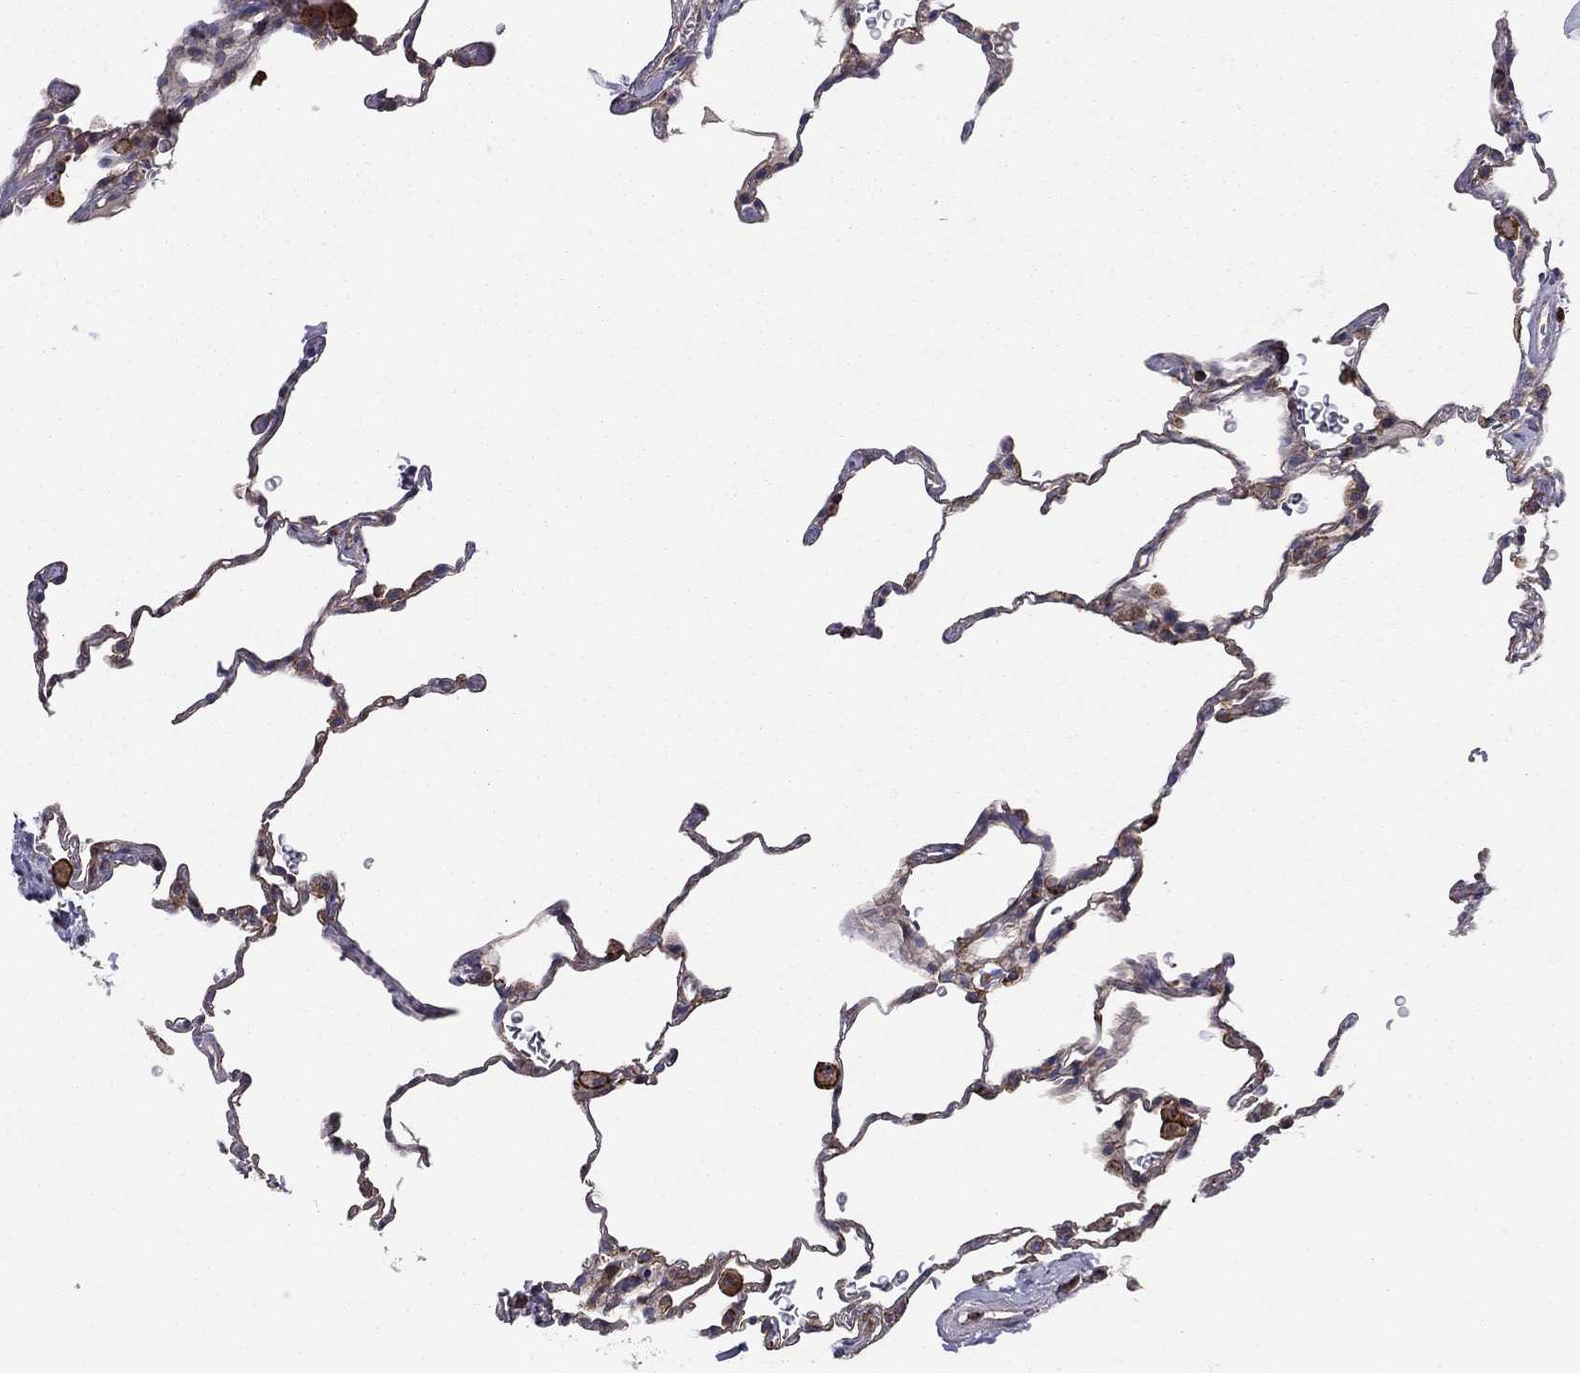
{"staining": {"intensity": "moderate", "quantity": "<25%", "location": "cytoplasmic/membranous"}, "tissue": "lung", "cell_type": "Alveolar cells", "image_type": "normal", "snomed": [{"axis": "morphology", "description": "Normal tissue, NOS"}, {"axis": "morphology", "description": "Adenocarcinoma, metastatic, NOS"}, {"axis": "topography", "description": "Lung"}], "caption": "Protein staining demonstrates moderate cytoplasmic/membranous expression in approximately <25% of alveolar cells in normal lung. Ihc stains the protein in brown and the nuclei are stained blue.", "gene": "ALG6", "patient": {"sex": "male", "age": 45}}